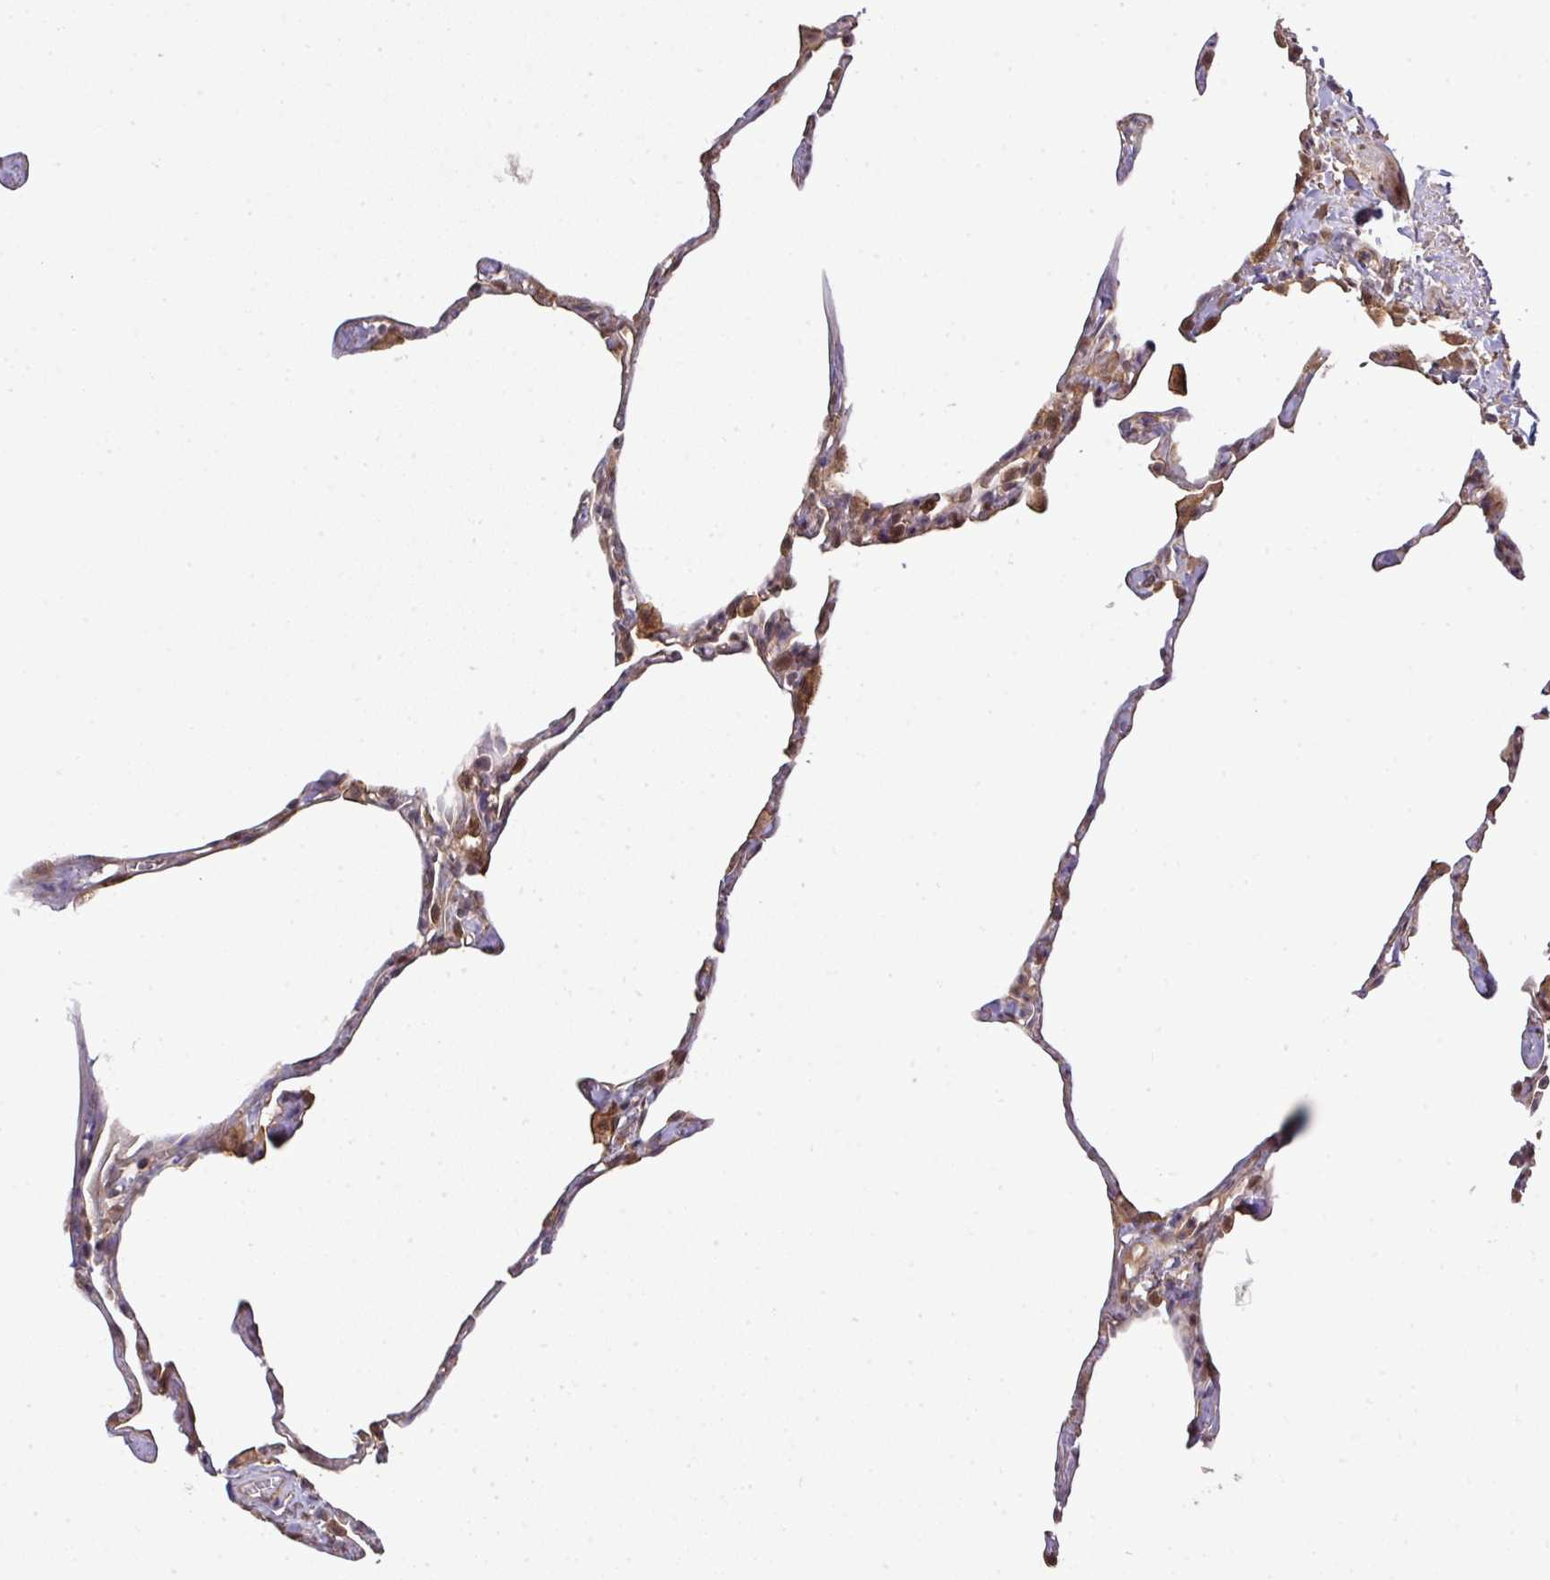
{"staining": {"intensity": "moderate", "quantity": "25%-75%", "location": "cytoplasmic/membranous"}, "tissue": "lung", "cell_type": "Alveolar cells", "image_type": "normal", "snomed": [{"axis": "morphology", "description": "Normal tissue, NOS"}, {"axis": "topography", "description": "Lung"}], "caption": "Benign lung displays moderate cytoplasmic/membranous expression in approximately 25%-75% of alveolar cells, visualized by immunohistochemistry. The staining was performed using DAB, with brown indicating positive protein expression. Nuclei are stained blue with hematoxylin.", "gene": "ARPIN", "patient": {"sex": "male", "age": 65}}